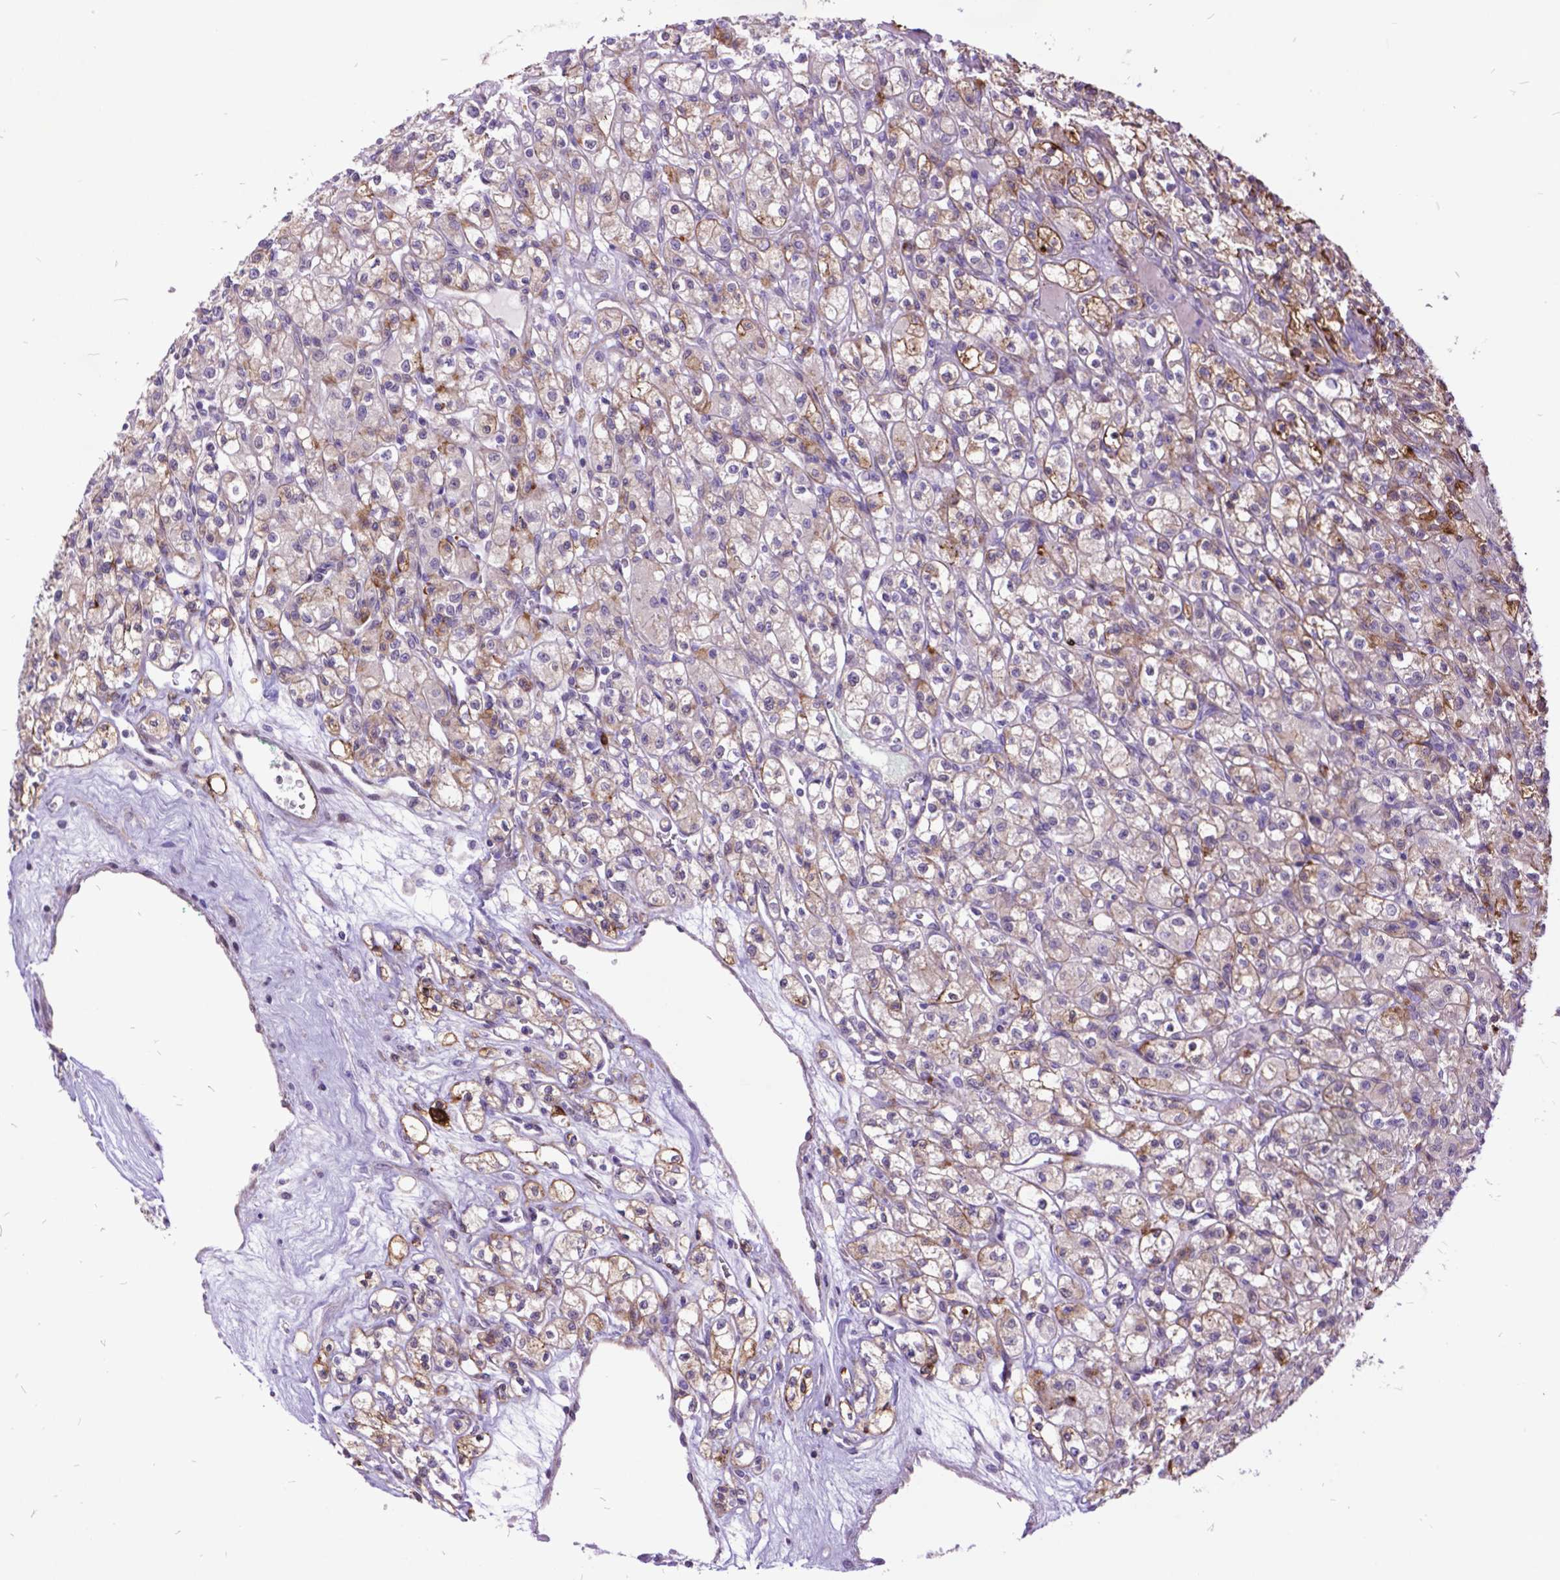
{"staining": {"intensity": "moderate", "quantity": "<25%", "location": "cytoplasmic/membranous"}, "tissue": "renal cancer", "cell_type": "Tumor cells", "image_type": "cancer", "snomed": [{"axis": "morphology", "description": "Adenocarcinoma, NOS"}, {"axis": "topography", "description": "Kidney"}], "caption": "Immunohistochemistry (IHC) photomicrograph of human renal cancer stained for a protein (brown), which shows low levels of moderate cytoplasmic/membranous expression in about <25% of tumor cells.", "gene": "GRB7", "patient": {"sex": "female", "age": 70}}